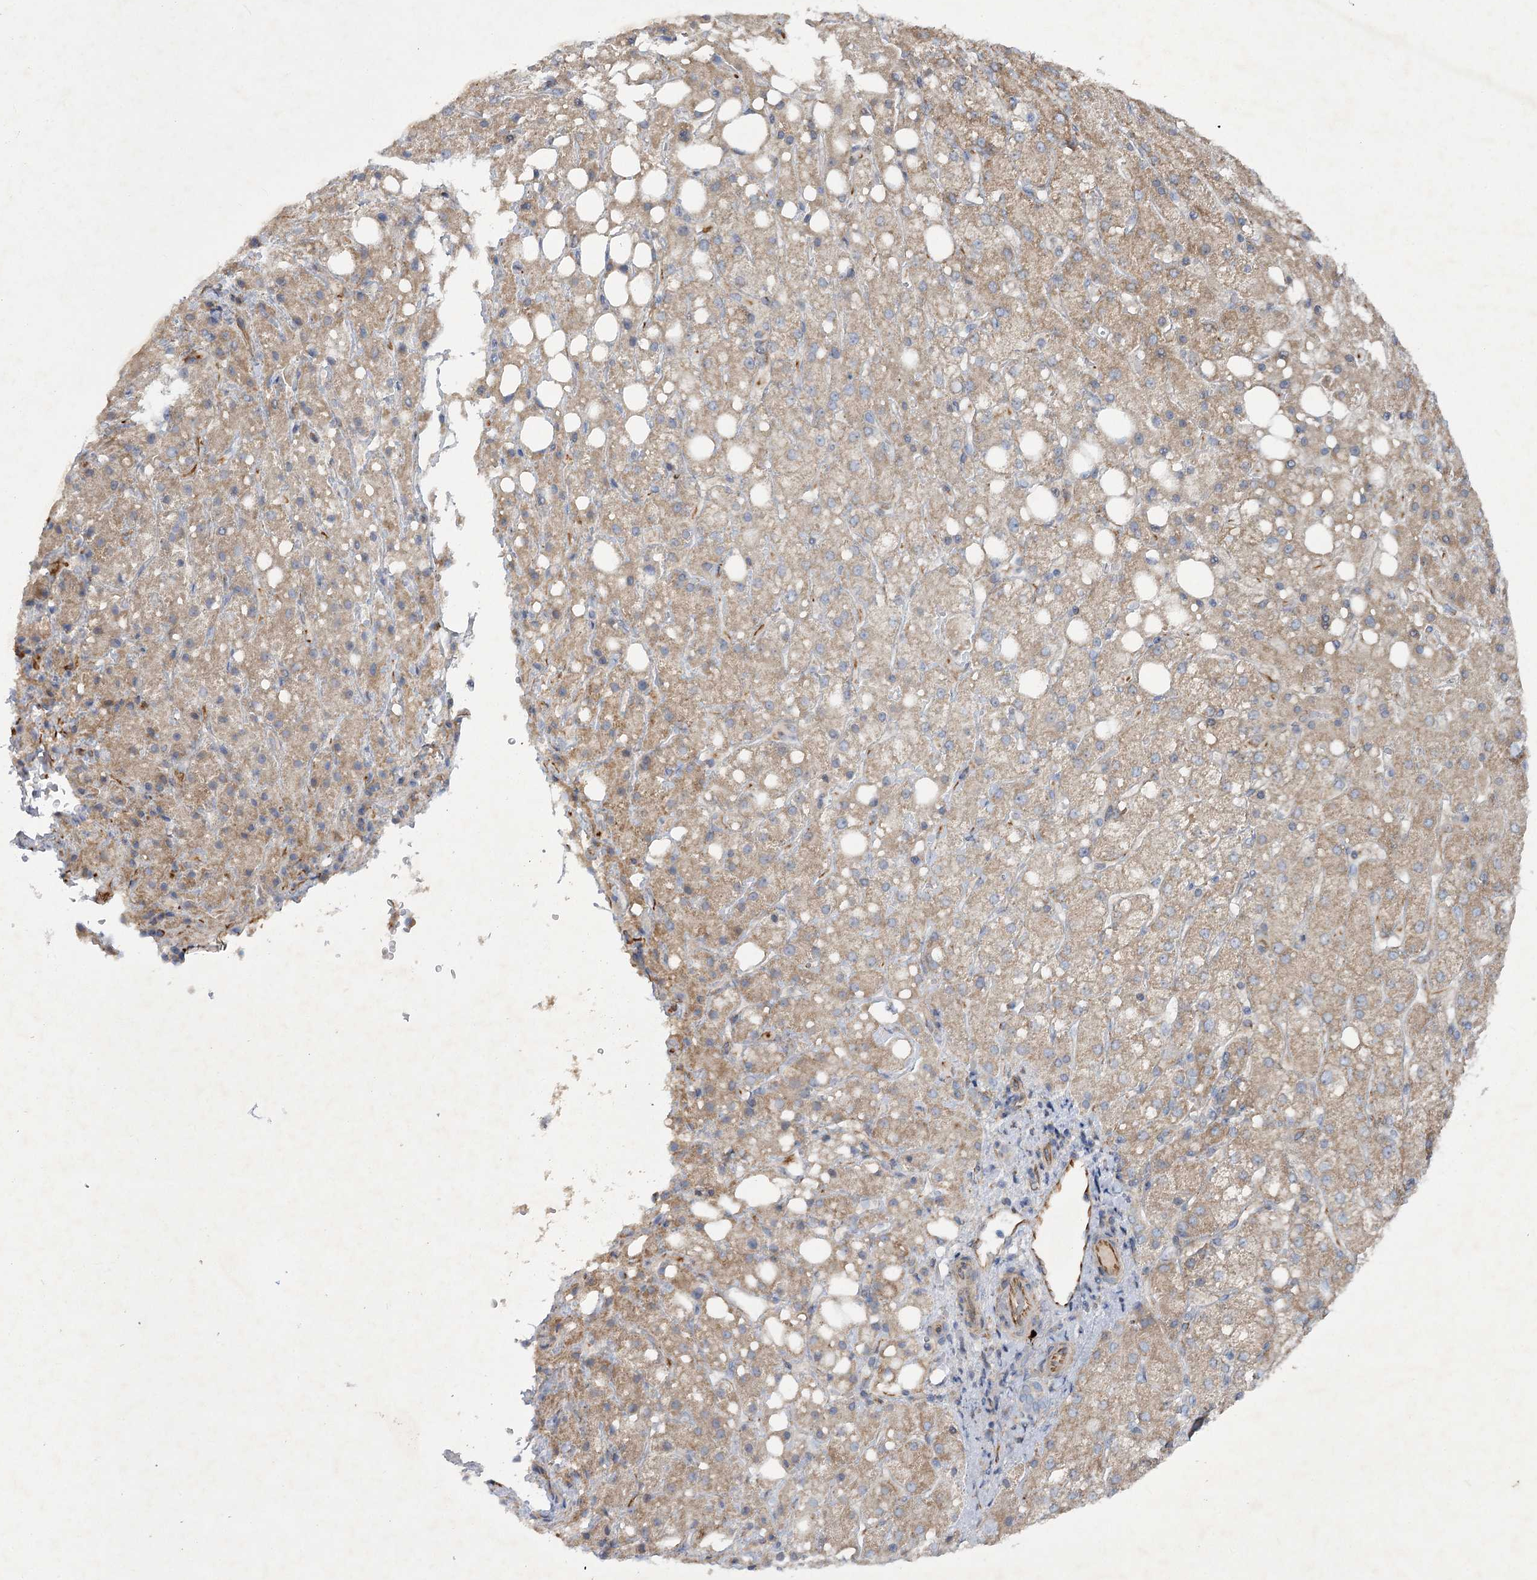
{"staining": {"intensity": "moderate", "quantity": ">75%", "location": "cytoplasmic/membranous"}, "tissue": "liver cancer", "cell_type": "Tumor cells", "image_type": "cancer", "snomed": [{"axis": "morphology", "description": "Carcinoma, Hepatocellular, NOS"}, {"axis": "topography", "description": "Liver"}], "caption": "About >75% of tumor cells in human liver cancer display moderate cytoplasmic/membranous protein positivity as visualized by brown immunohistochemical staining.", "gene": "KIAA0825", "patient": {"sex": "male", "age": 80}}